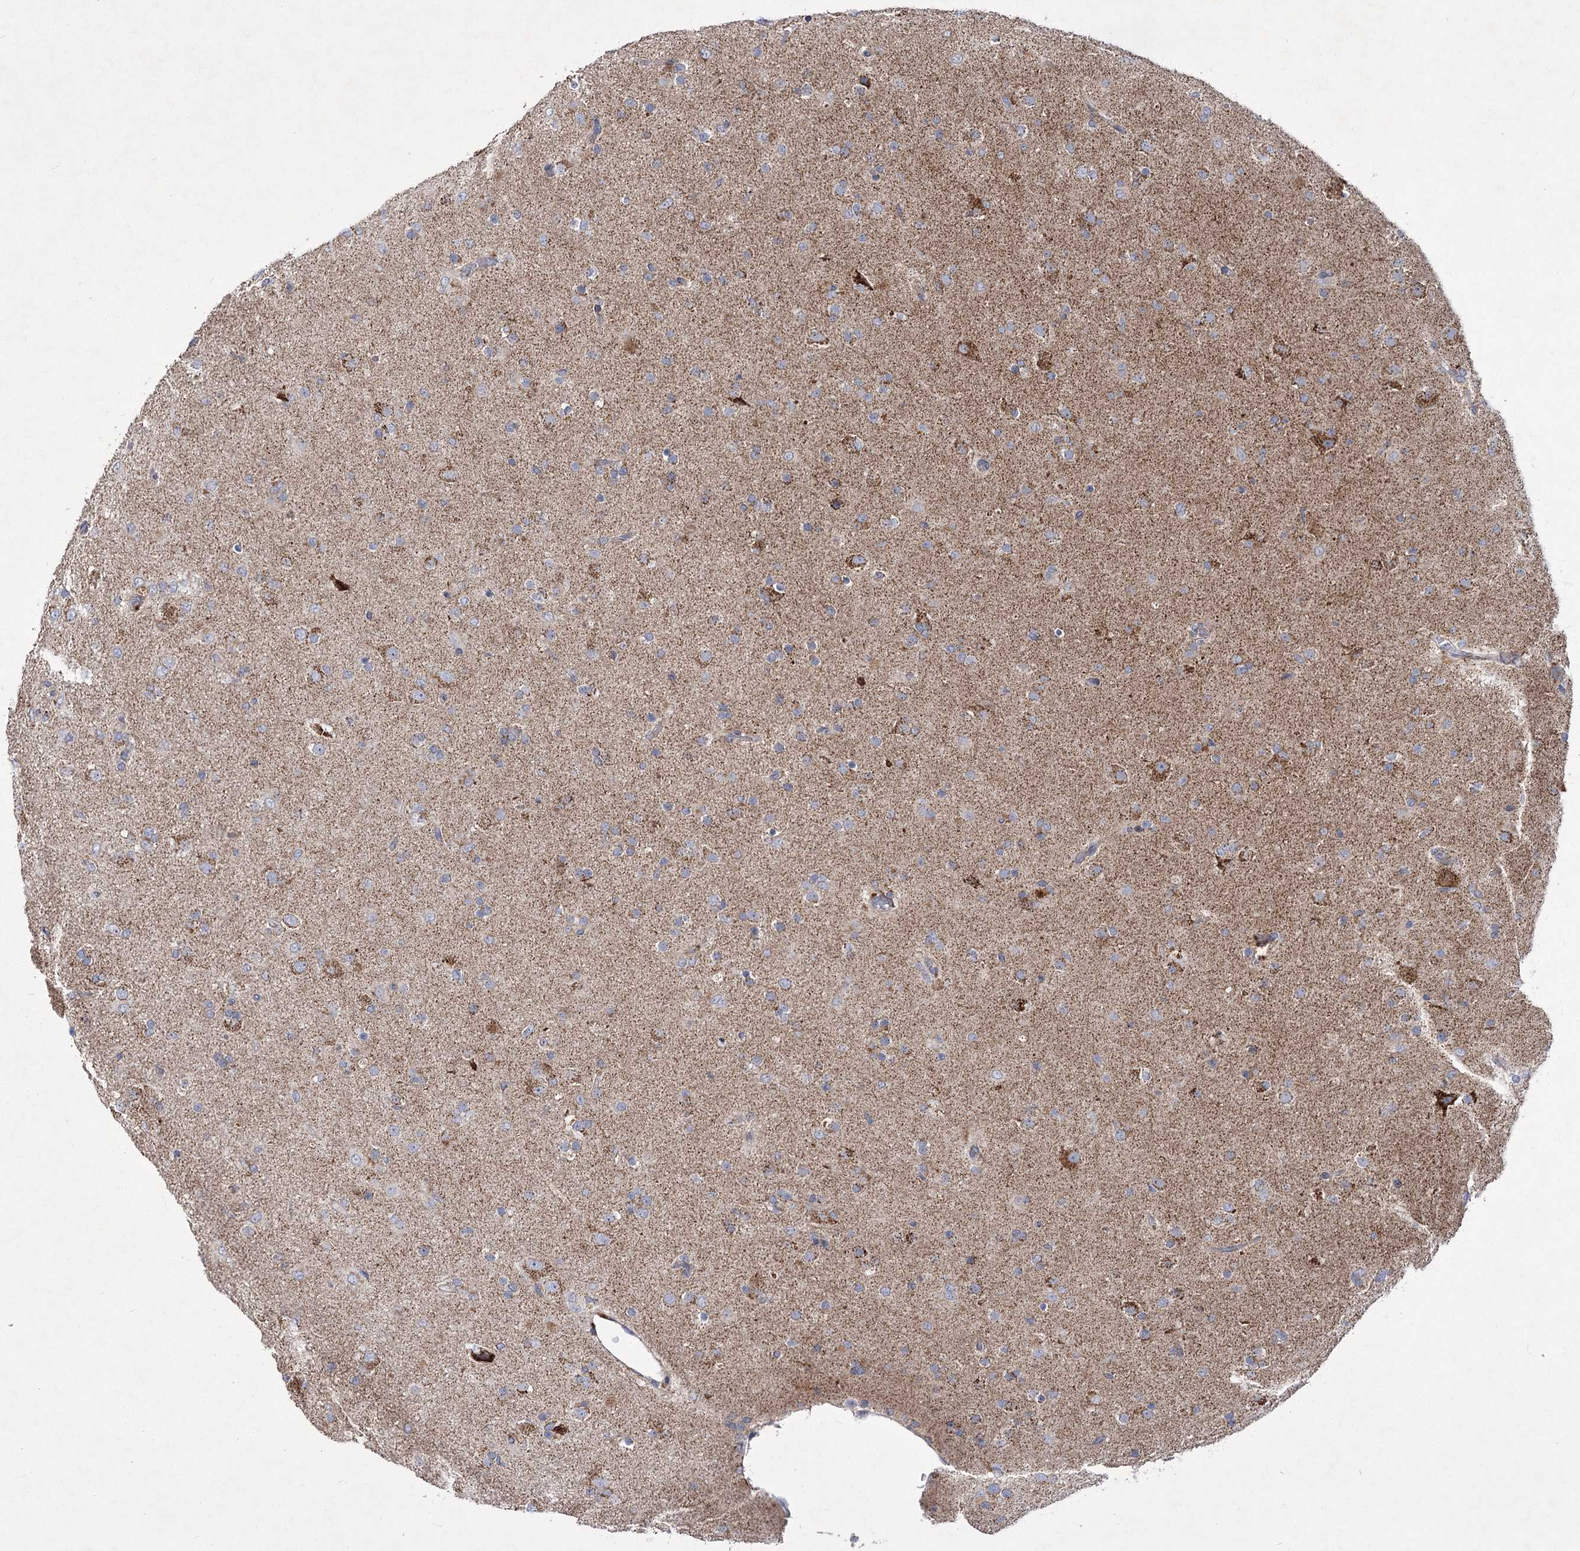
{"staining": {"intensity": "weak", "quantity": "<25%", "location": "cytoplasmic/membranous"}, "tissue": "glioma", "cell_type": "Tumor cells", "image_type": "cancer", "snomed": [{"axis": "morphology", "description": "Glioma, malignant, Low grade"}, {"axis": "topography", "description": "Brain"}], "caption": "The histopathology image shows no staining of tumor cells in glioma. (DAB immunohistochemistry (IHC) with hematoxylin counter stain).", "gene": "PDHB", "patient": {"sex": "male", "age": 65}}